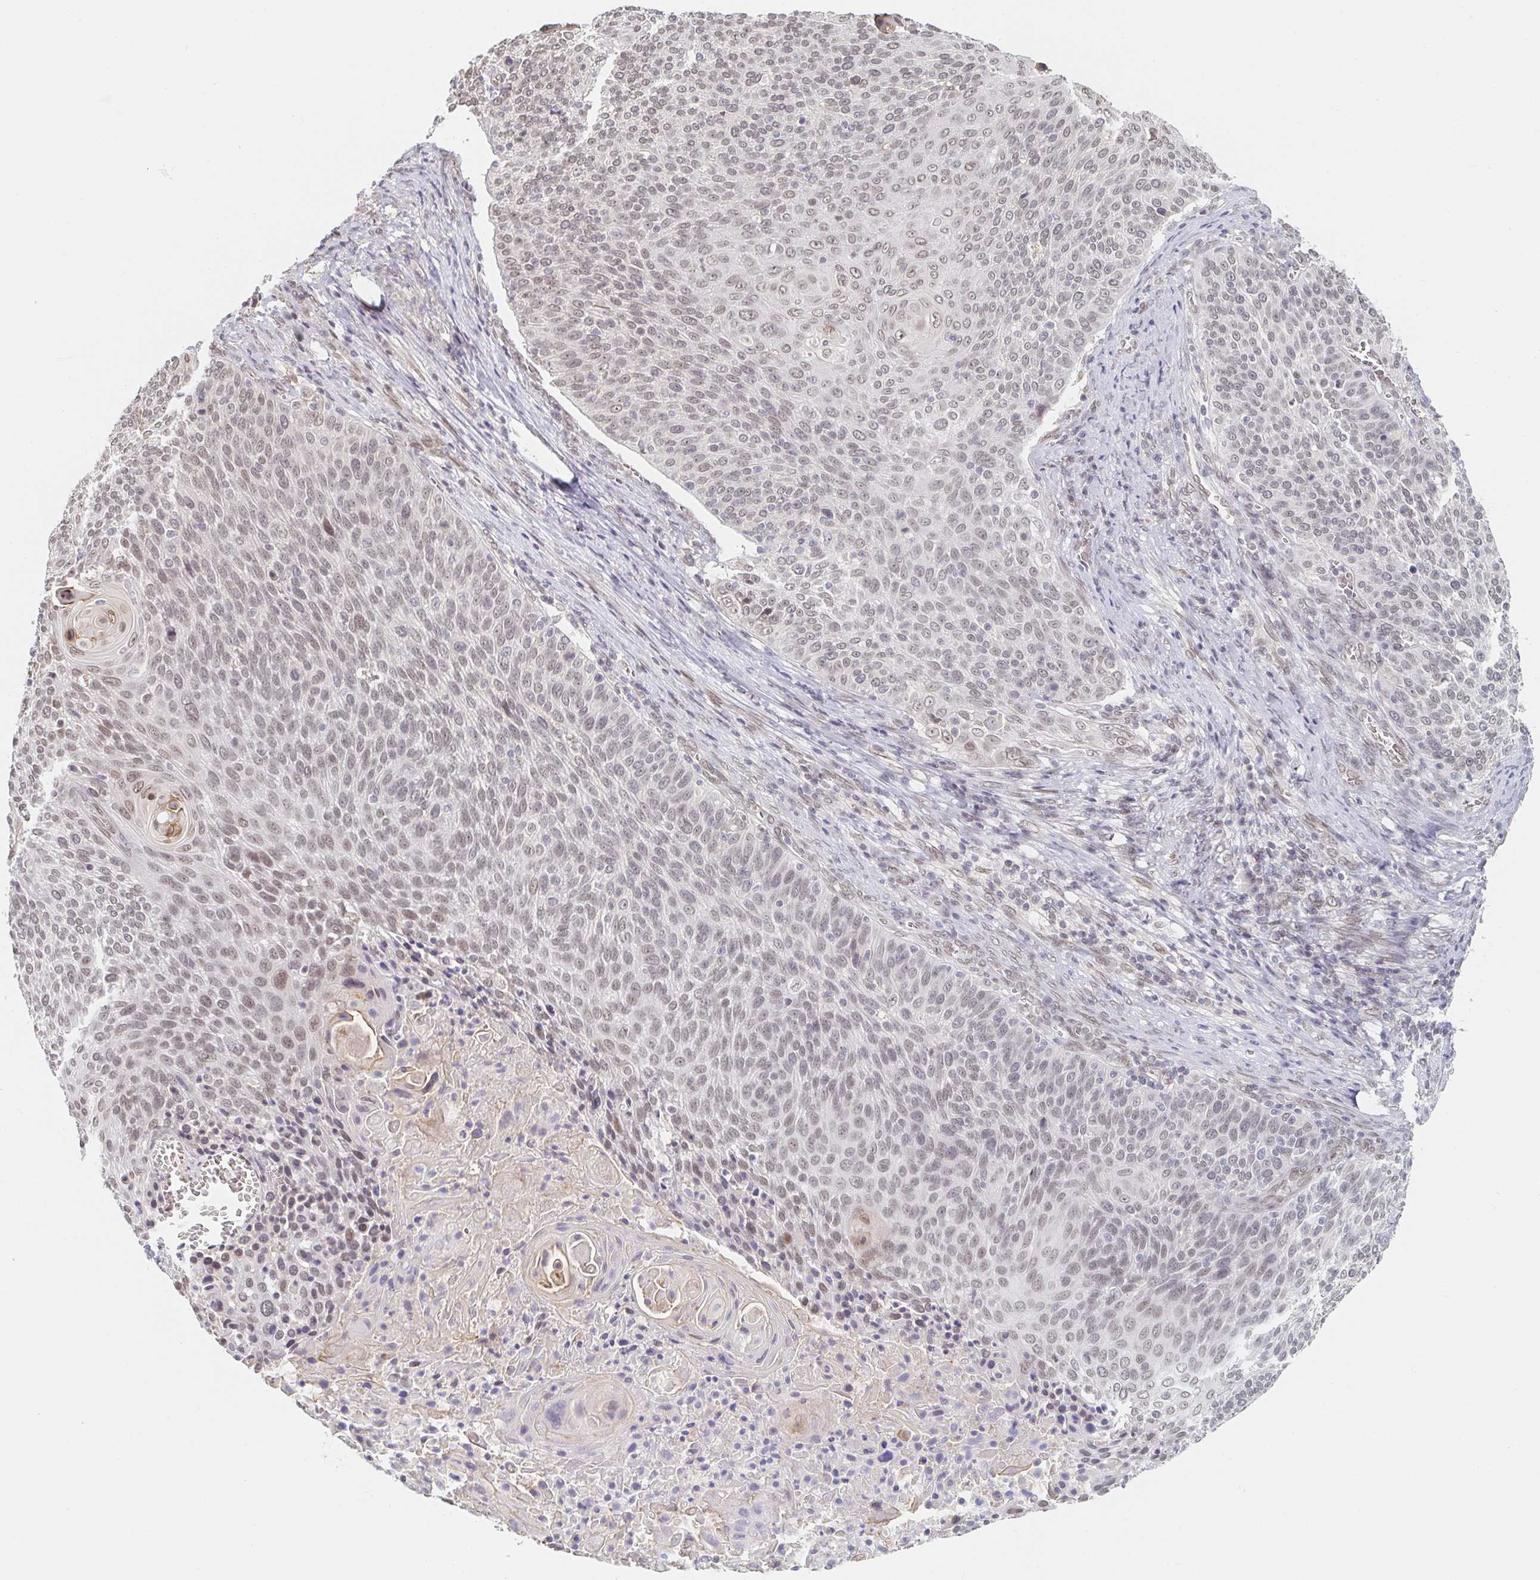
{"staining": {"intensity": "weak", "quantity": "25%-75%", "location": "nuclear"}, "tissue": "cervical cancer", "cell_type": "Tumor cells", "image_type": "cancer", "snomed": [{"axis": "morphology", "description": "Squamous cell carcinoma, NOS"}, {"axis": "topography", "description": "Cervix"}], "caption": "Squamous cell carcinoma (cervical) stained with a protein marker exhibits weak staining in tumor cells.", "gene": "CHD2", "patient": {"sex": "female", "age": 31}}